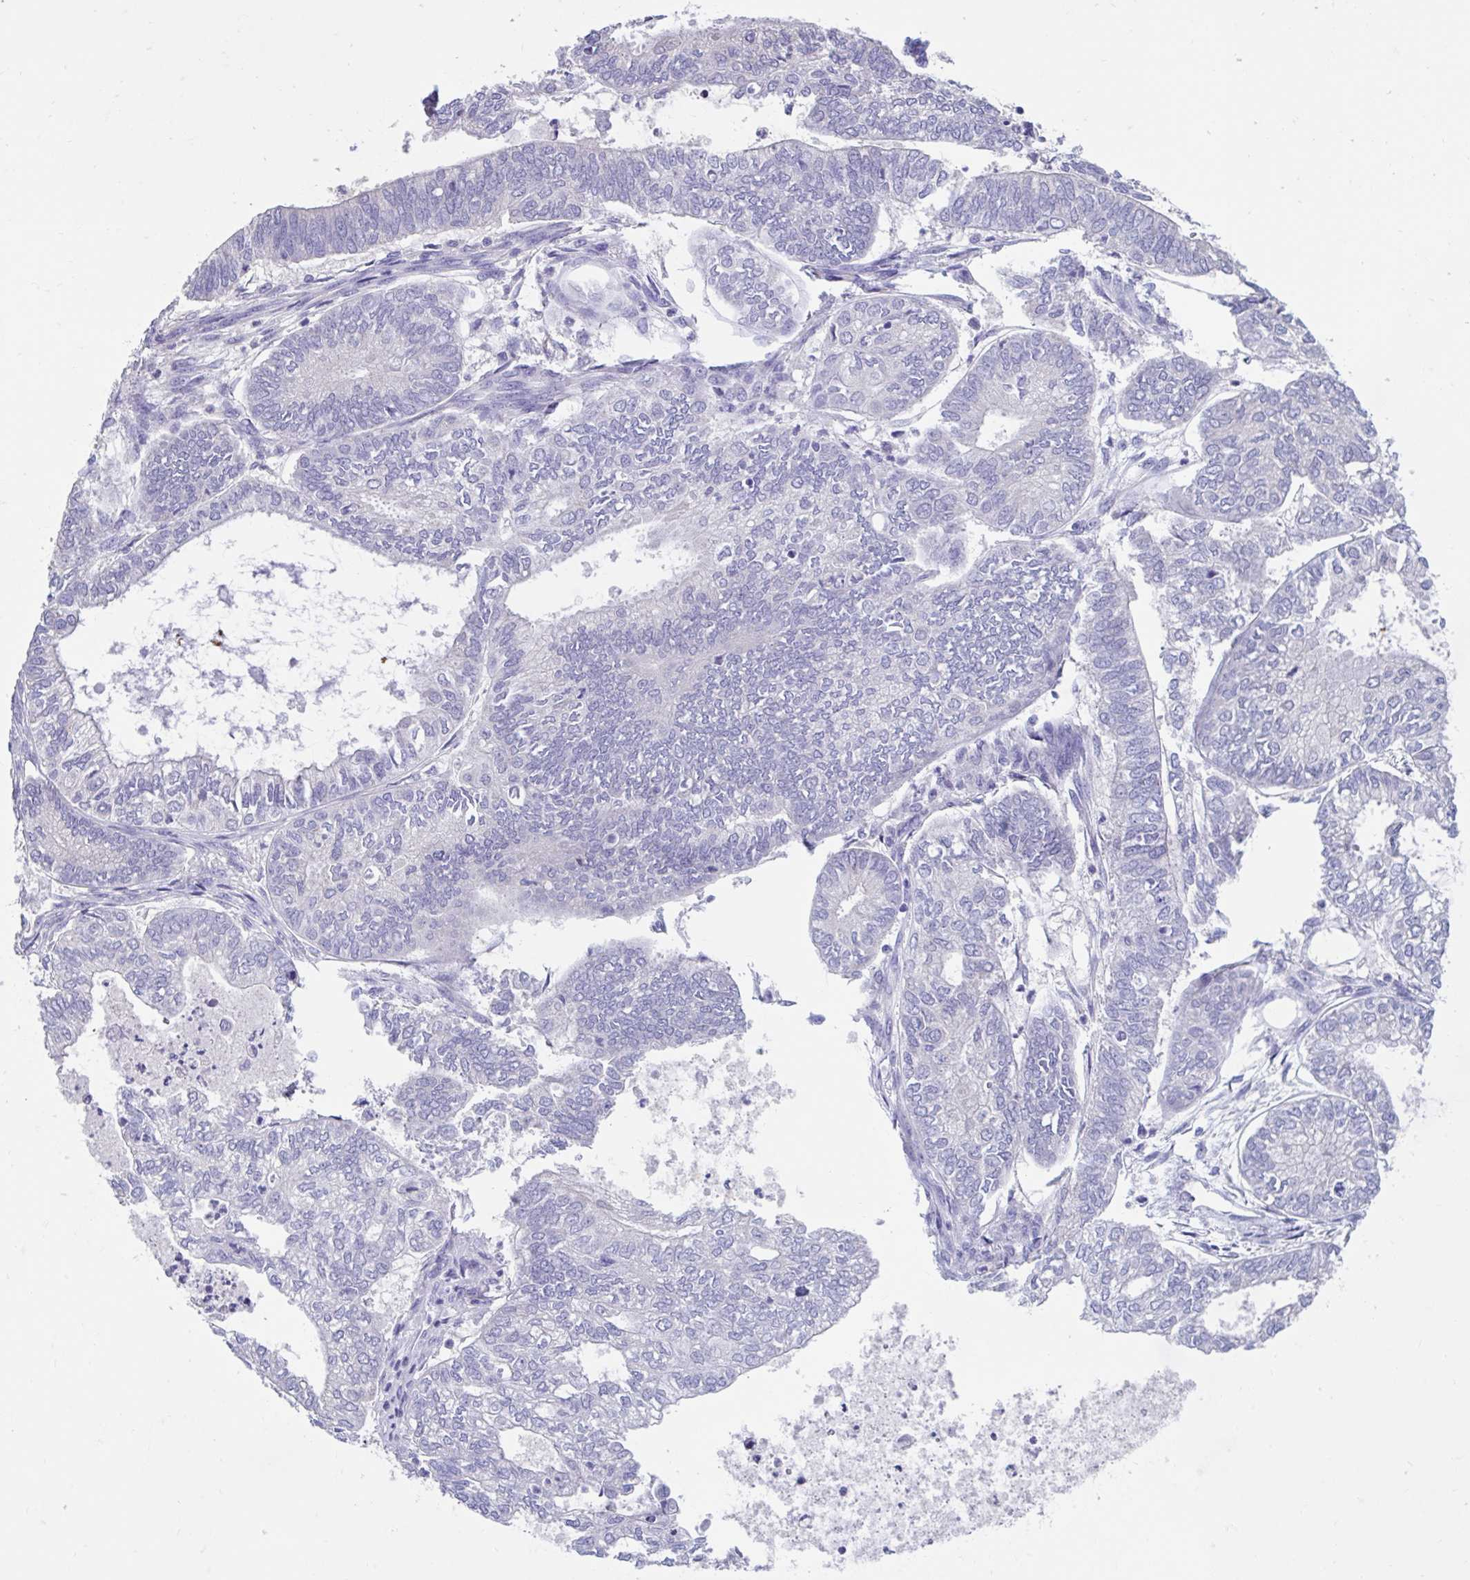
{"staining": {"intensity": "negative", "quantity": "none", "location": "none"}, "tissue": "ovarian cancer", "cell_type": "Tumor cells", "image_type": "cancer", "snomed": [{"axis": "morphology", "description": "Carcinoma, endometroid"}, {"axis": "topography", "description": "Ovary"}], "caption": "IHC photomicrograph of endometroid carcinoma (ovarian) stained for a protein (brown), which demonstrates no staining in tumor cells.", "gene": "GPR162", "patient": {"sex": "female", "age": 64}}